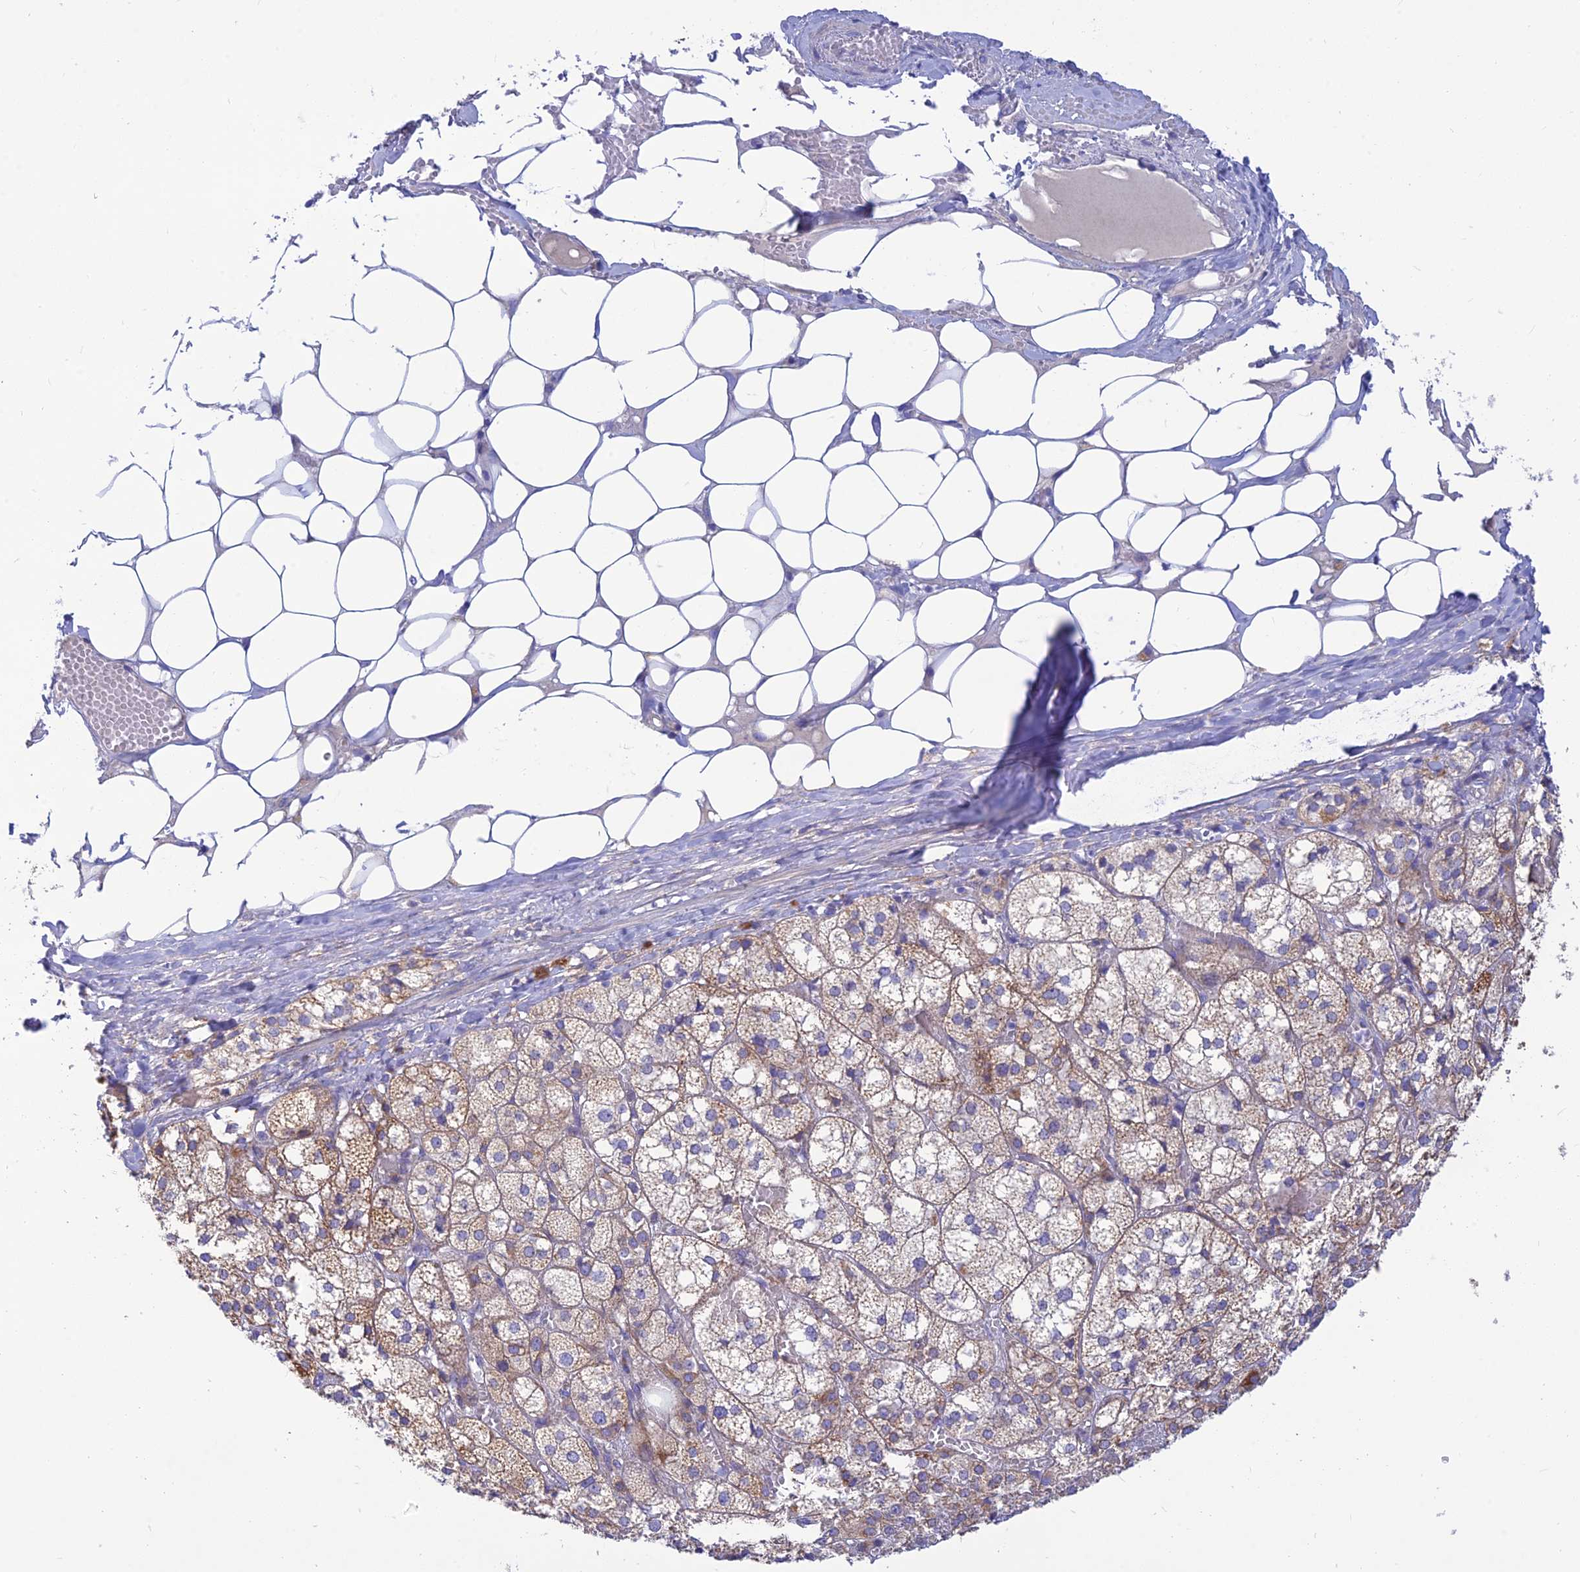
{"staining": {"intensity": "weak", "quantity": ">75%", "location": "cytoplasmic/membranous"}, "tissue": "adrenal gland", "cell_type": "Glandular cells", "image_type": "normal", "snomed": [{"axis": "morphology", "description": "Normal tissue, NOS"}, {"axis": "topography", "description": "Adrenal gland"}], "caption": "Immunohistochemical staining of normal human adrenal gland displays >75% levels of weak cytoplasmic/membranous protein staining in about >75% of glandular cells.", "gene": "TMEM30B", "patient": {"sex": "female", "age": 61}}